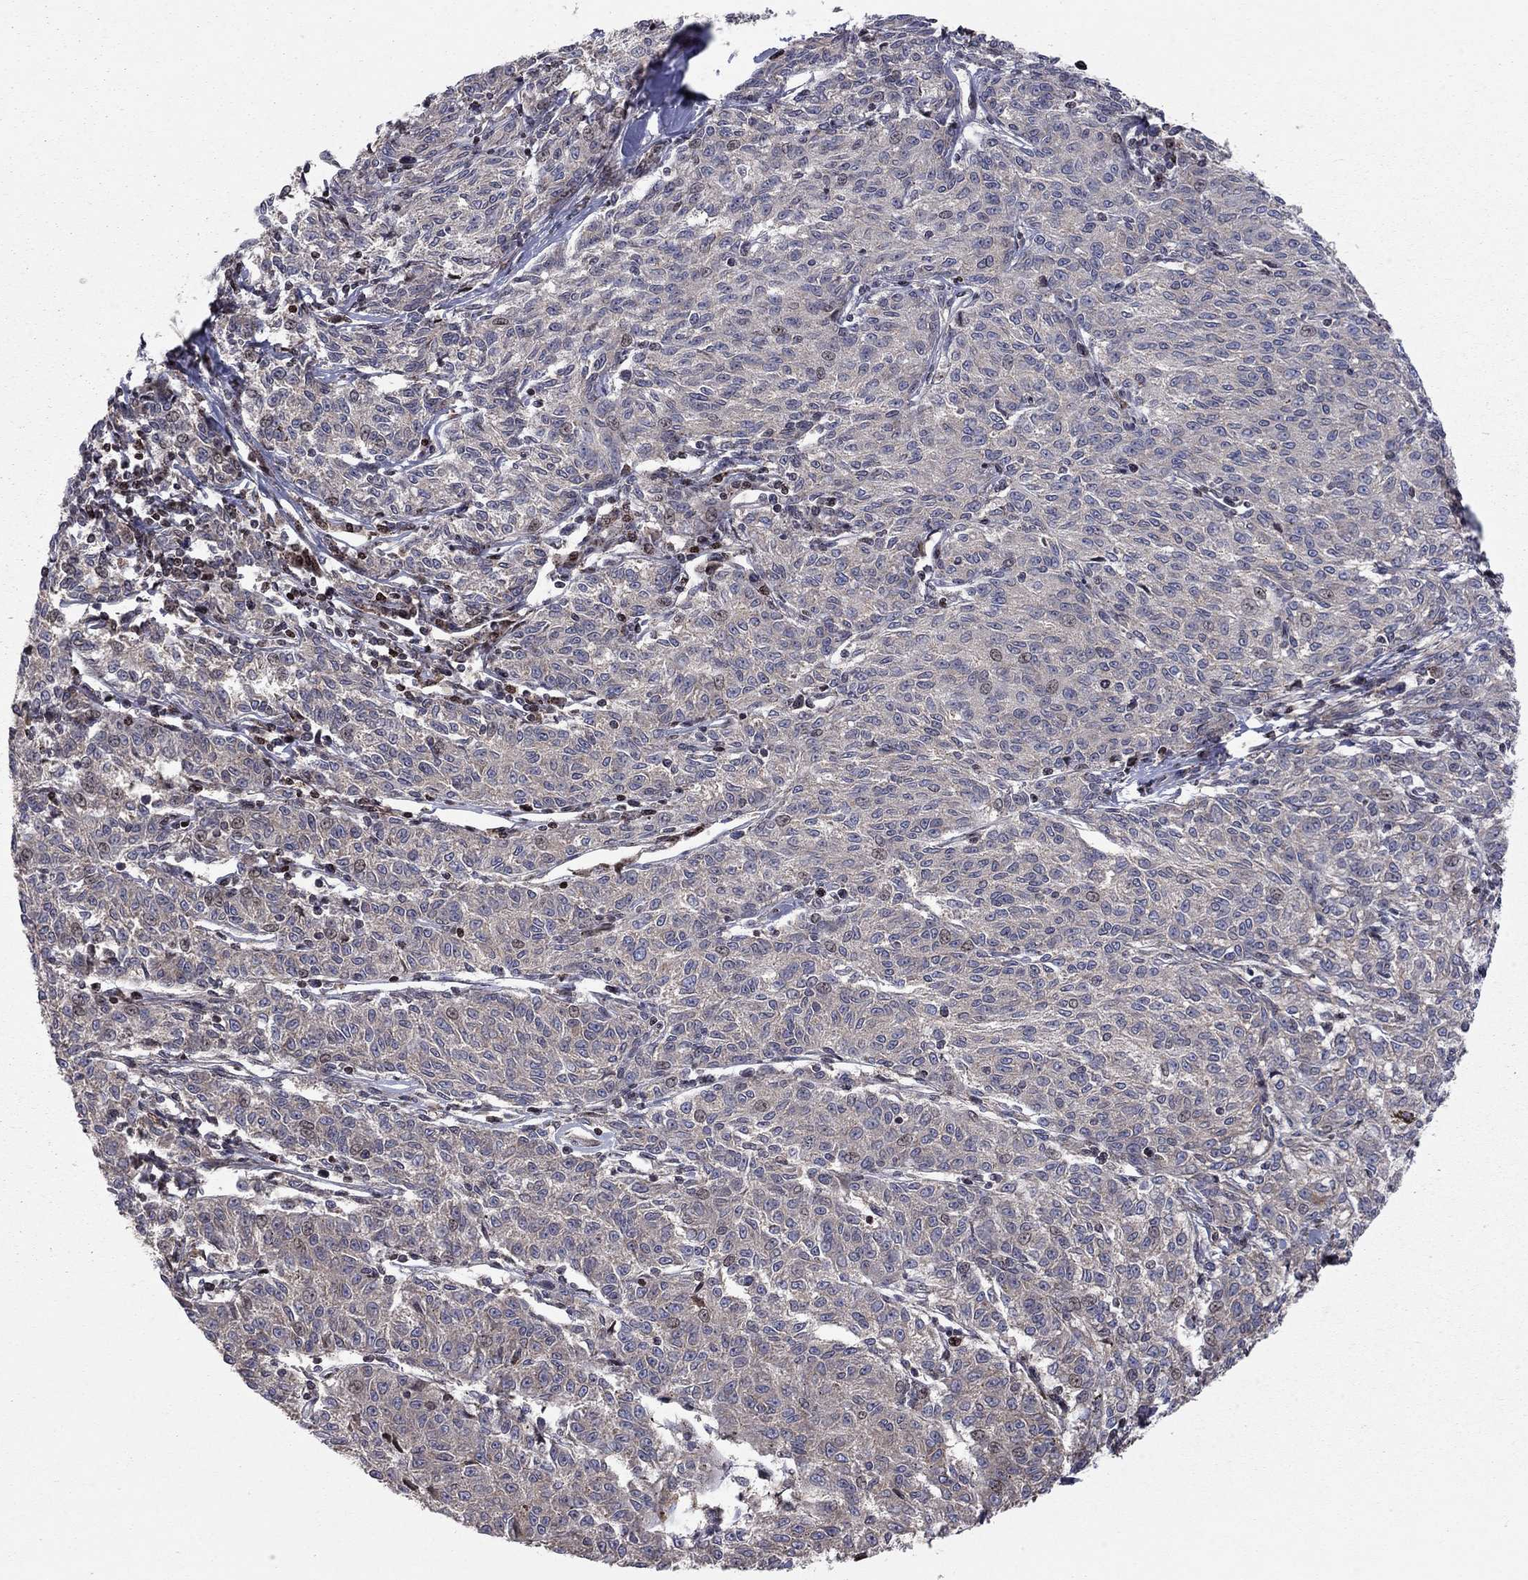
{"staining": {"intensity": "negative", "quantity": "none", "location": "none"}, "tissue": "melanoma", "cell_type": "Tumor cells", "image_type": "cancer", "snomed": [{"axis": "morphology", "description": "Malignant melanoma, NOS"}, {"axis": "topography", "description": "Skin"}], "caption": "Human malignant melanoma stained for a protein using IHC displays no positivity in tumor cells.", "gene": "ERN2", "patient": {"sex": "female", "age": 72}}